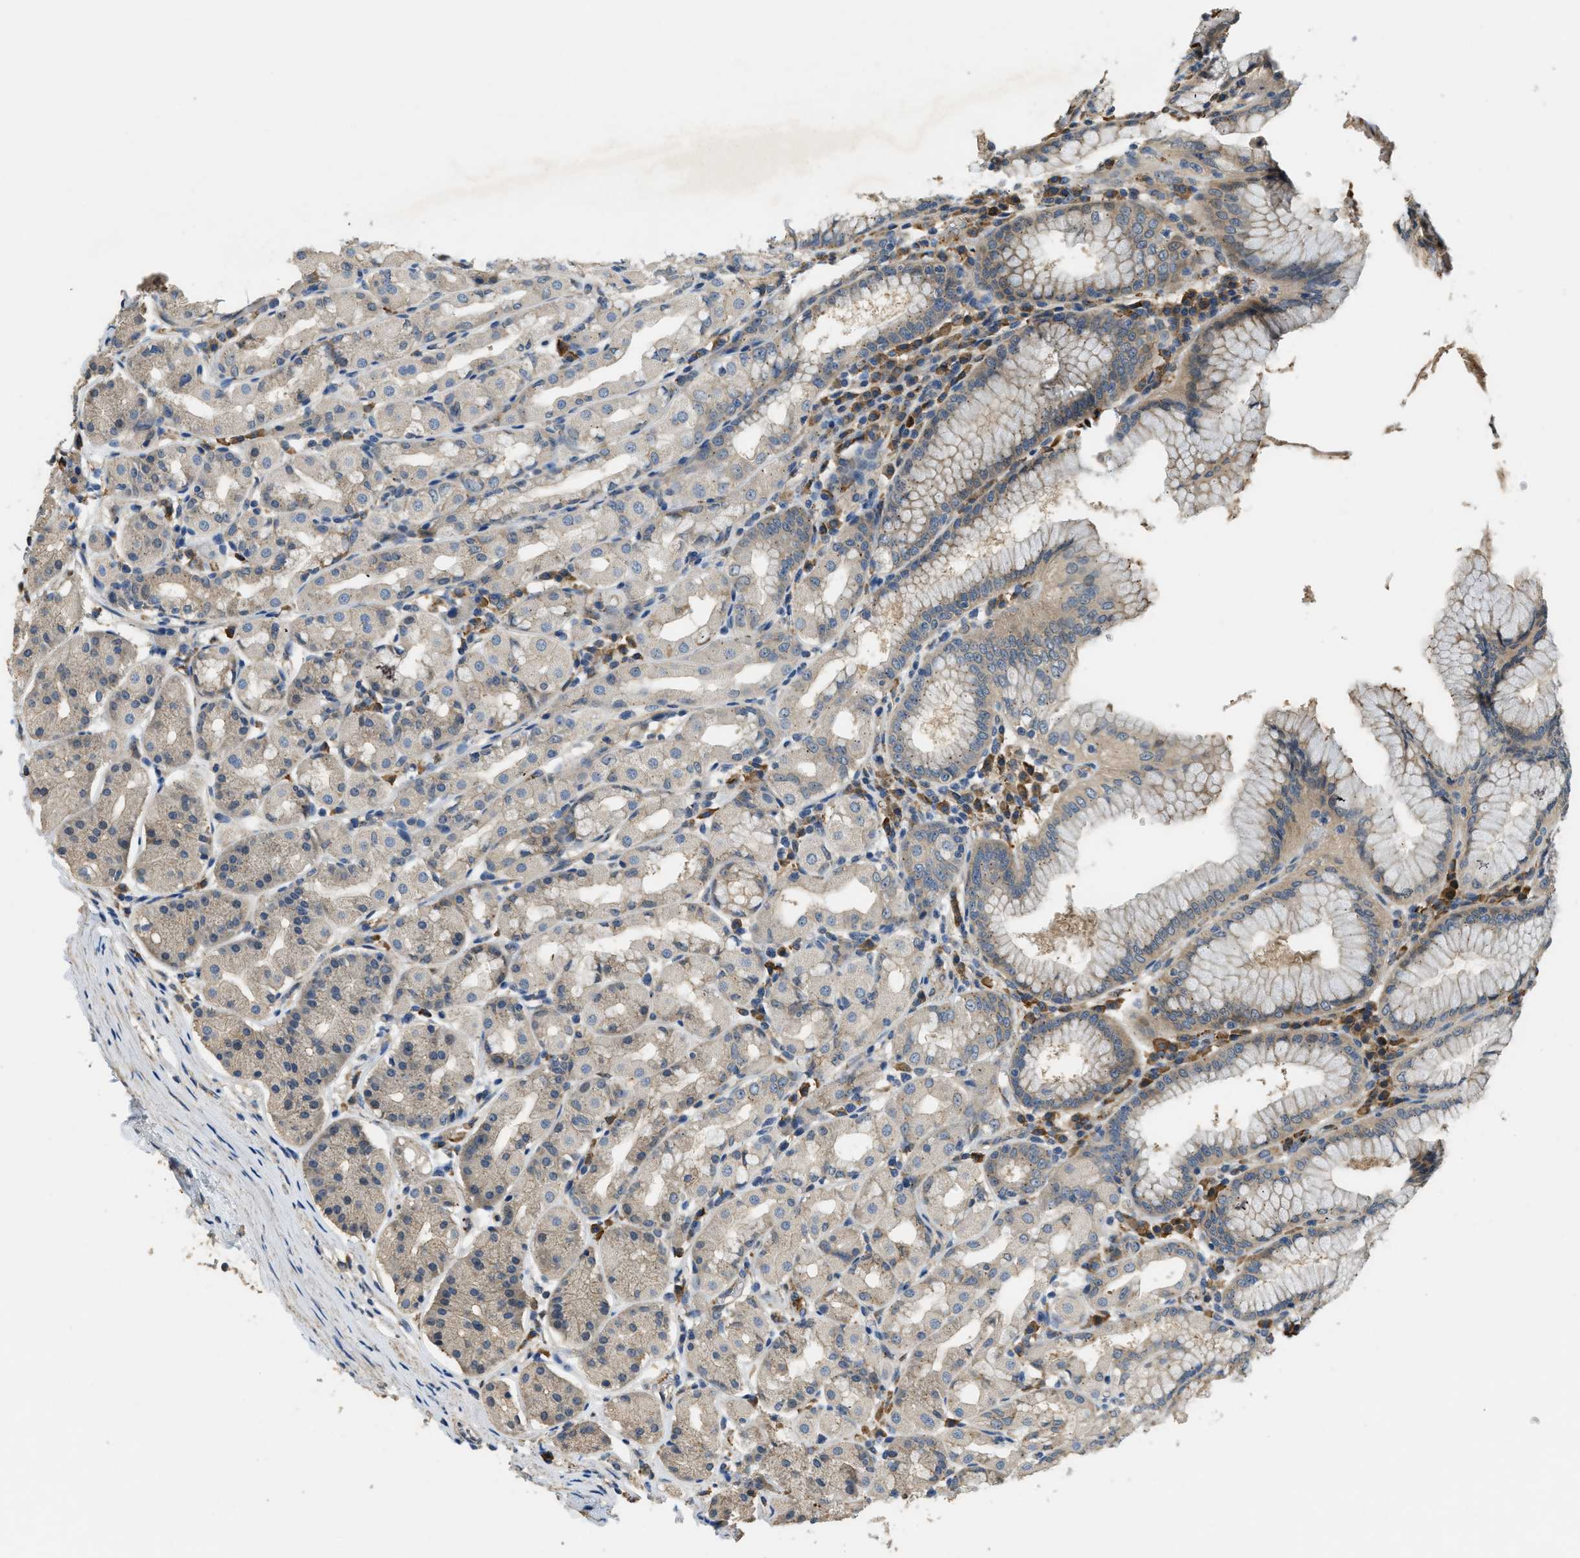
{"staining": {"intensity": "moderate", "quantity": "<25%", "location": "cytoplasmic/membranous"}, "tissue": "stomach", "cell_type": "Glandular cells", "image_type": "normal", "snomed": [{"axis": "morphology", "description": "Normal tissue, NOS"}, {"axis": "topography", "description": "Stomach"}, {"axis": "topography", "description": "Stomach, lower"}], "caption": "Protein staining of unremarkable stomach reveals moderate cytoplasmic/membranous positivity in approximately <25% of glandular cells.", "gene": "CFLAR", "patient": {"sex": "female", "age": 56}}